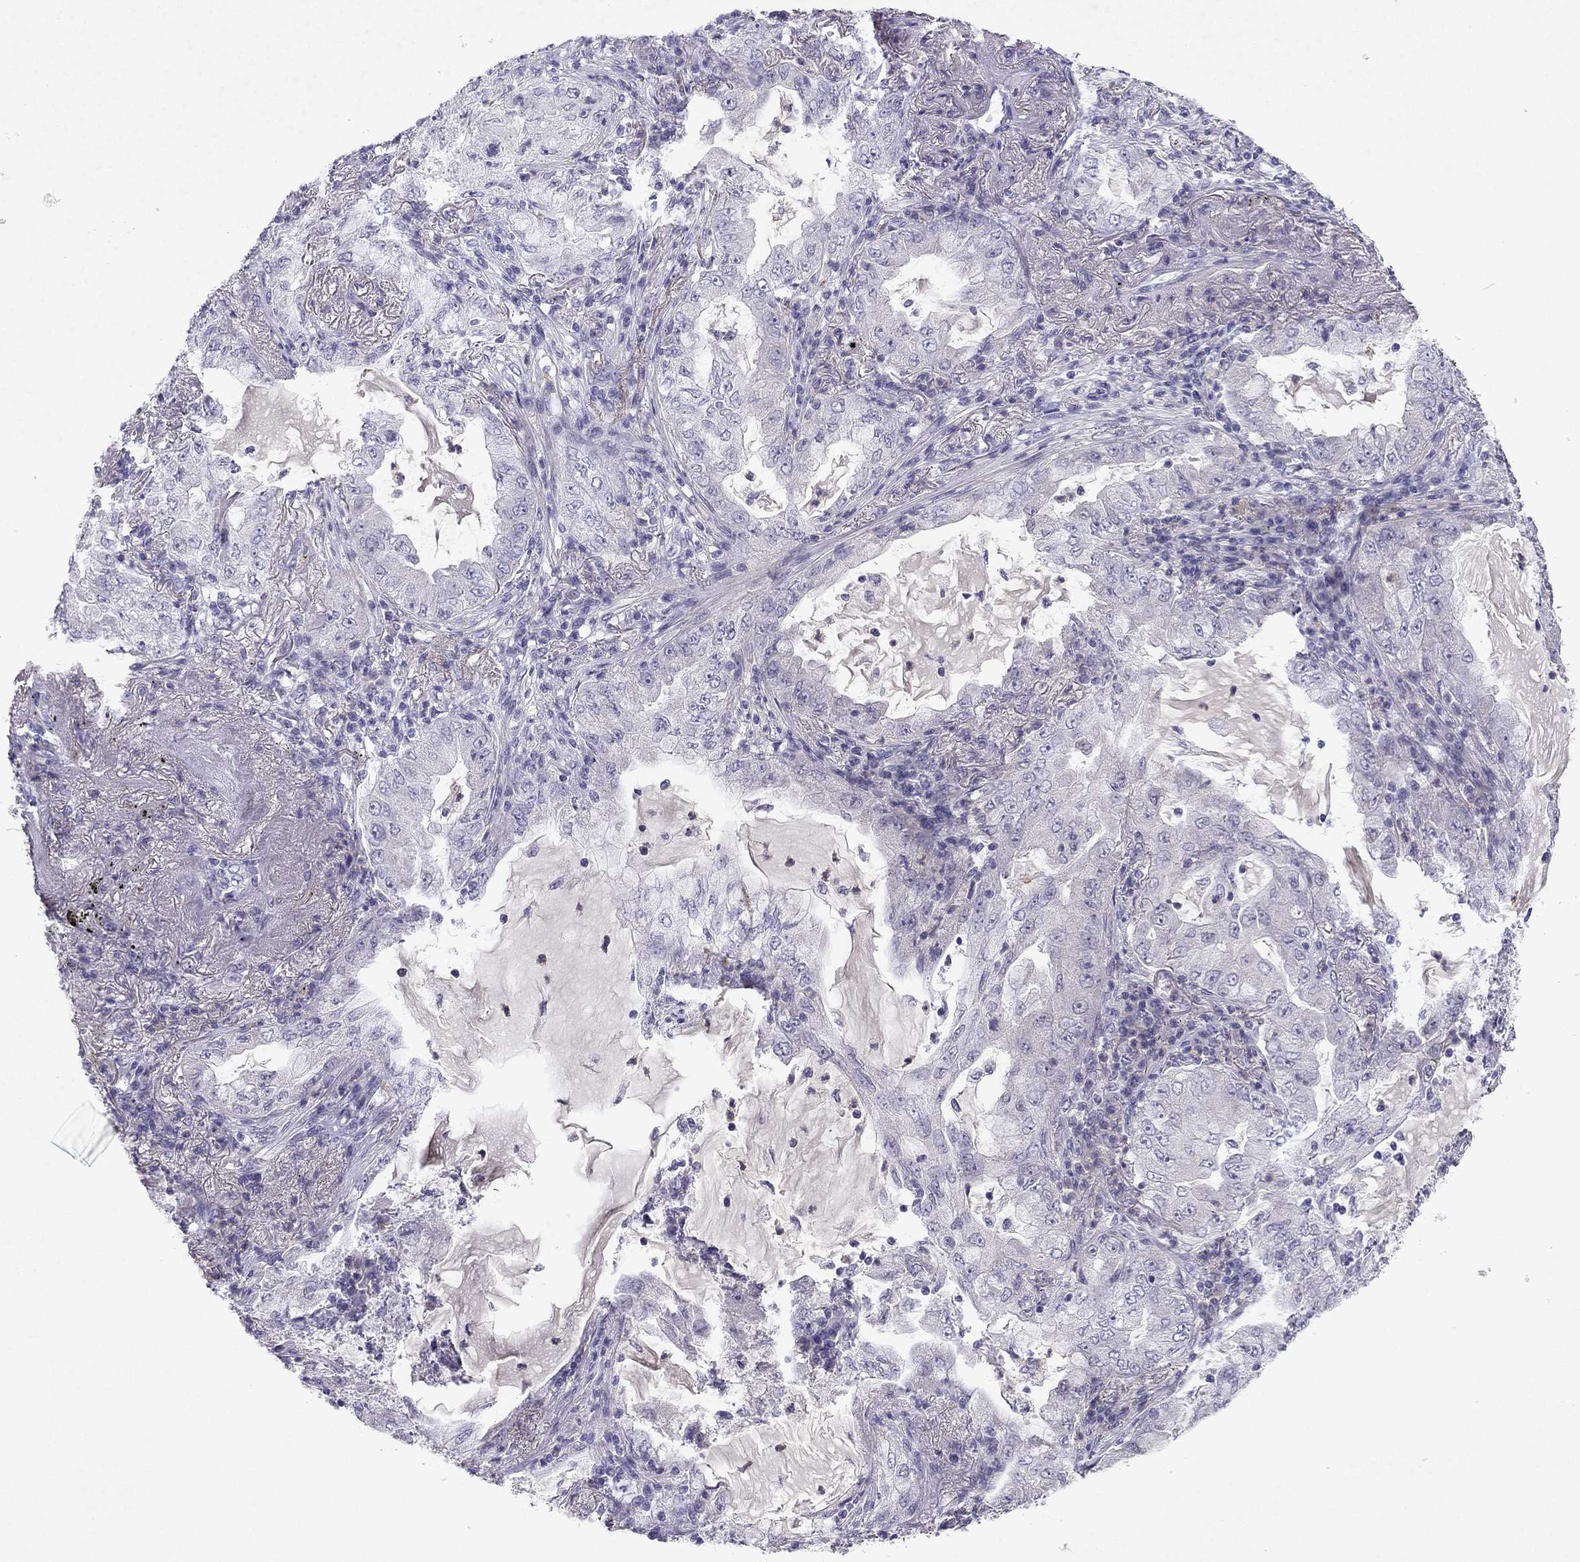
{"staining": {"intensity": "negative", "quantity": "none", "location": "none"}, "tissue": "lung cancer", "cell_type": "Tumor cells", "image_type": "cancer", "snomed": [{"axis": "morphology", "description": "Adenocarcinoma, NOS"}, {"axis": "topography", "description": "Lung"}], "caption": "Tumor cells show no significant protein expression in lung cancer (adenocarcinoma).", "gene": "SLC6A4", "patient": {"sex": "female", "age": 73}}